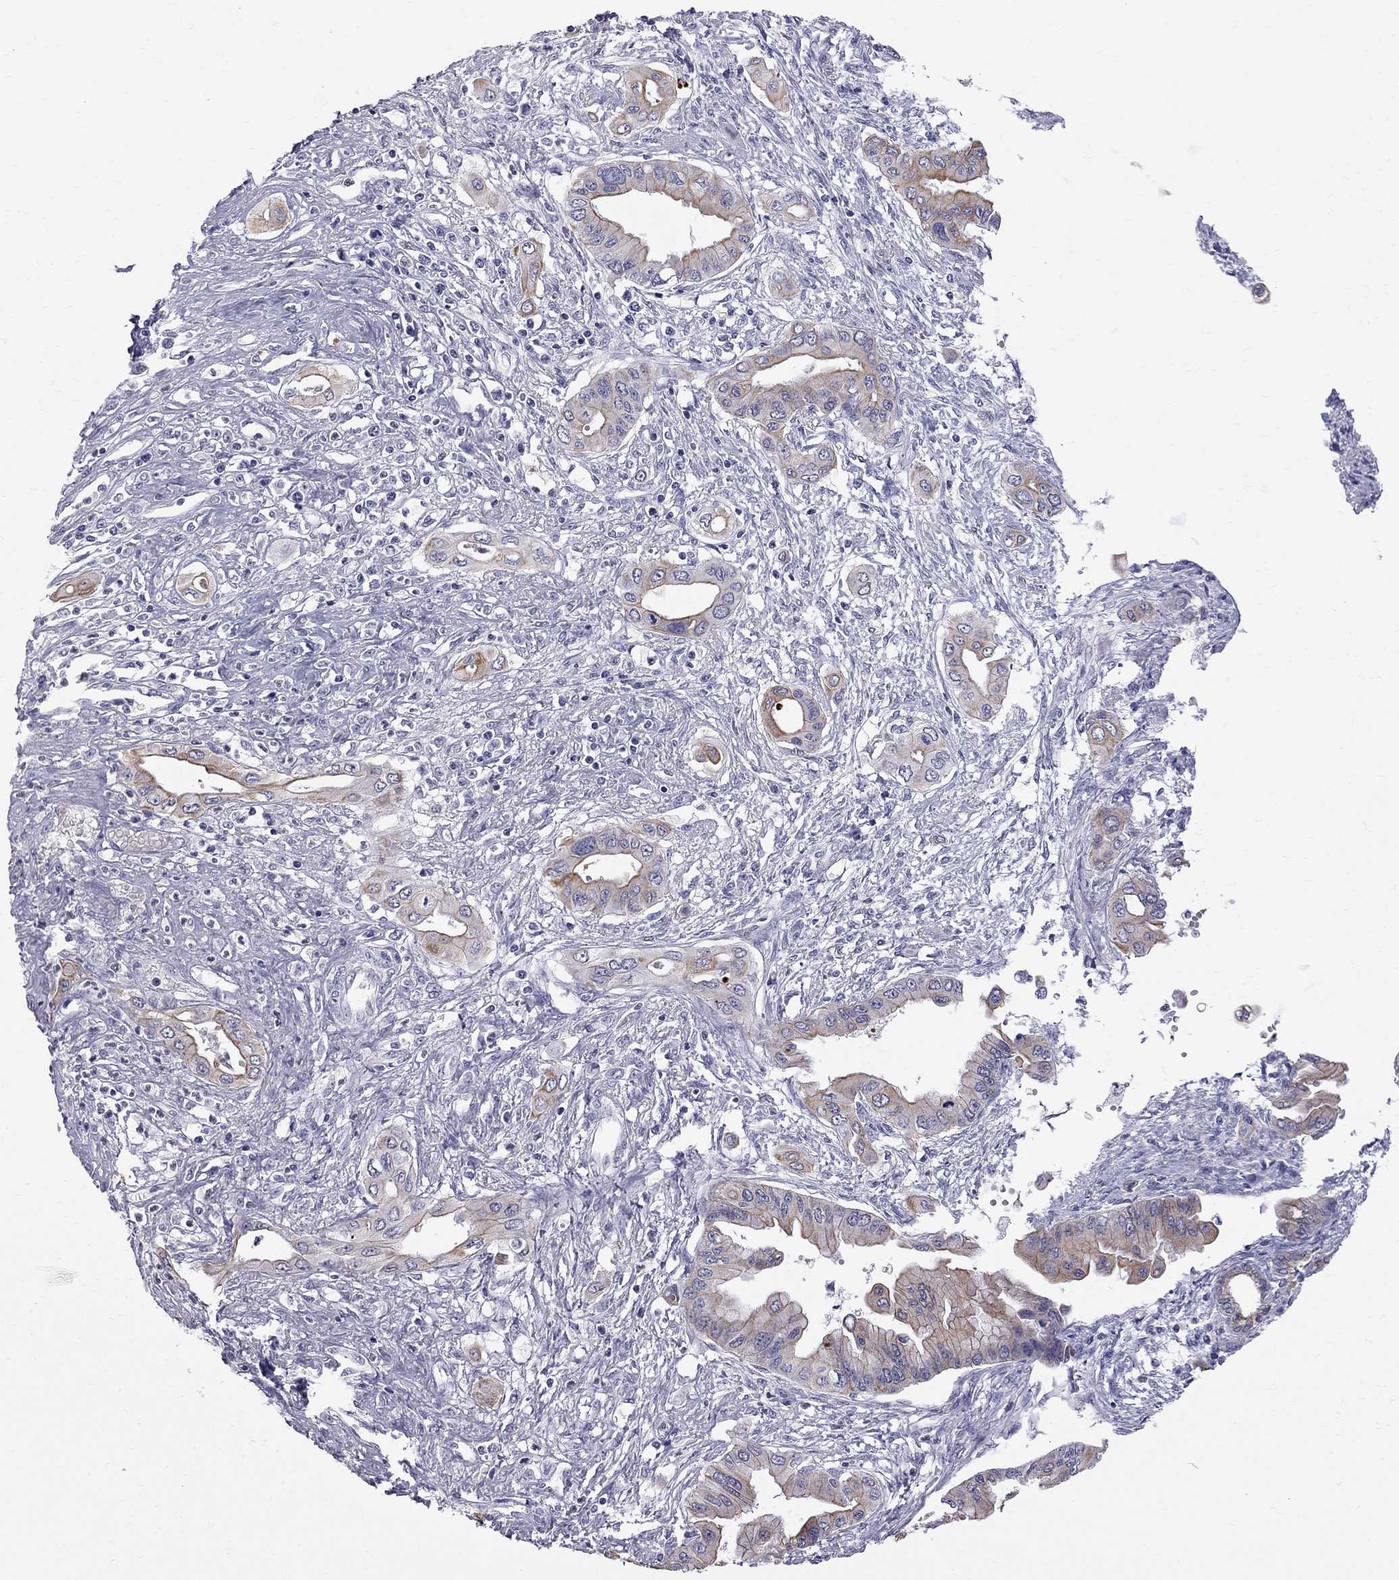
{"staining": {"intensity": "moderate", "quantity": "25%-75%", "location": "cytoplasmic/membranous"}, "tissue": "pancreatic cancer", "cell_type": "Tumor cells", "image_type": "cancer", "snomed": [{"axis": "morphology", "description": "Adenocarcinoma, NOS"}, {"axis": "topography", "description": "Pancreas"}], "caption": "Human pancreatic cancer (adenocarcinoma) stained with a protein marker shows moderate staining in tumor cells.", "gene": "MUC15", "patient": {"sex": "female", "age": 62}}